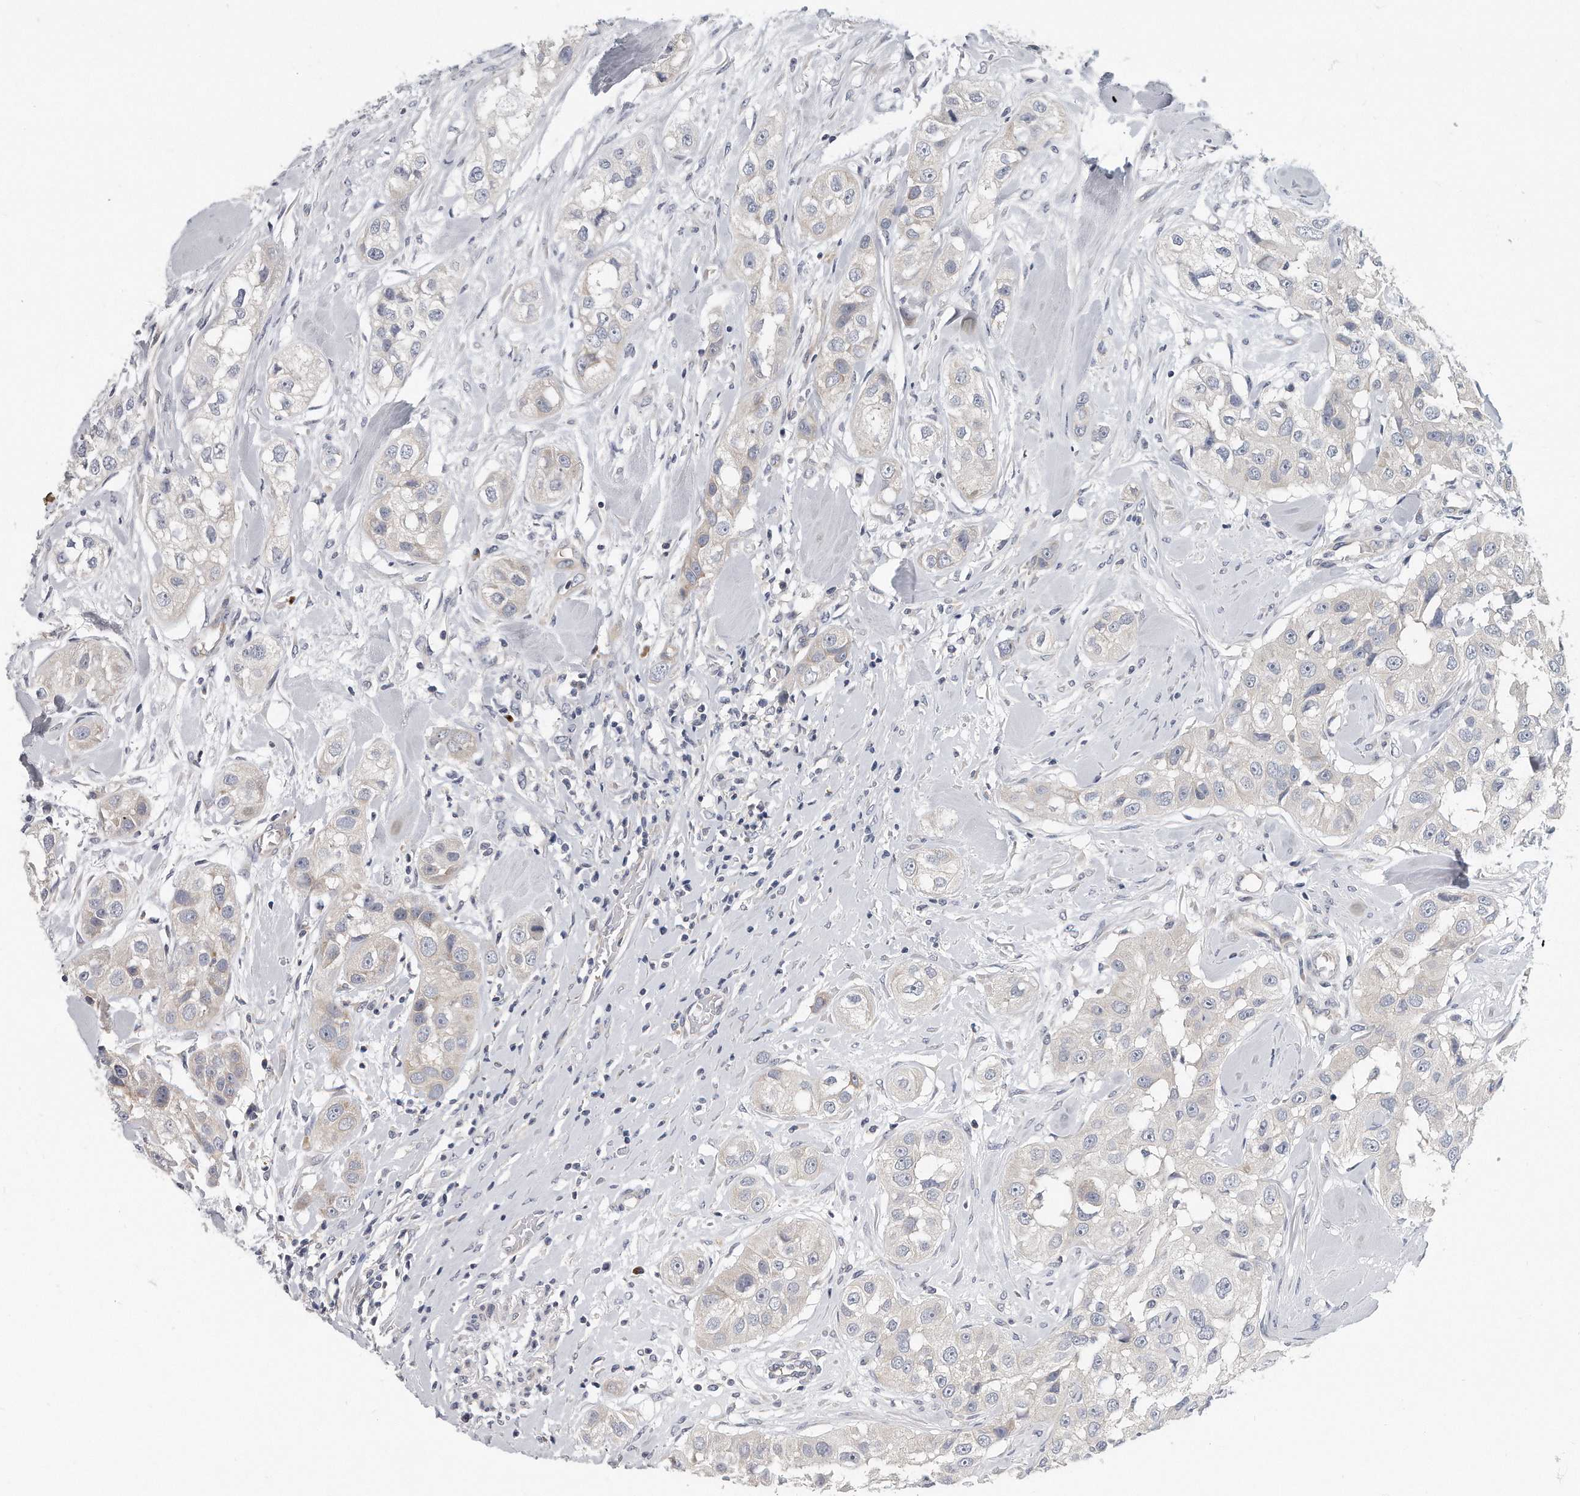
{"staining": {"intensity": "negative", "quantity": "none", "location": "none"}, "tissue": "head and neck cancer", "cell_type": "Tumor cells", "image_type": "cancer", "snomed": [{"axis": "morphology", "description": "Normal tissue, NOS"}, {"axis": "morphology", "description": "Squamous cell carcinoma, NOS"}, {"axis": "topography", "description": "Skeletal muscle"}, {"axis": "topography", "description": "Head-Neck"}], "caption": "Immunohistochemistry photomicrograph of neoplastic tissue: human head and neck cancer (squamous cell carcinoma) stained with DAB shows no significant protein positivity in tumor cells.", "gene": "PLEKHA6", "patient": {"sex": "male", "age": 51}}